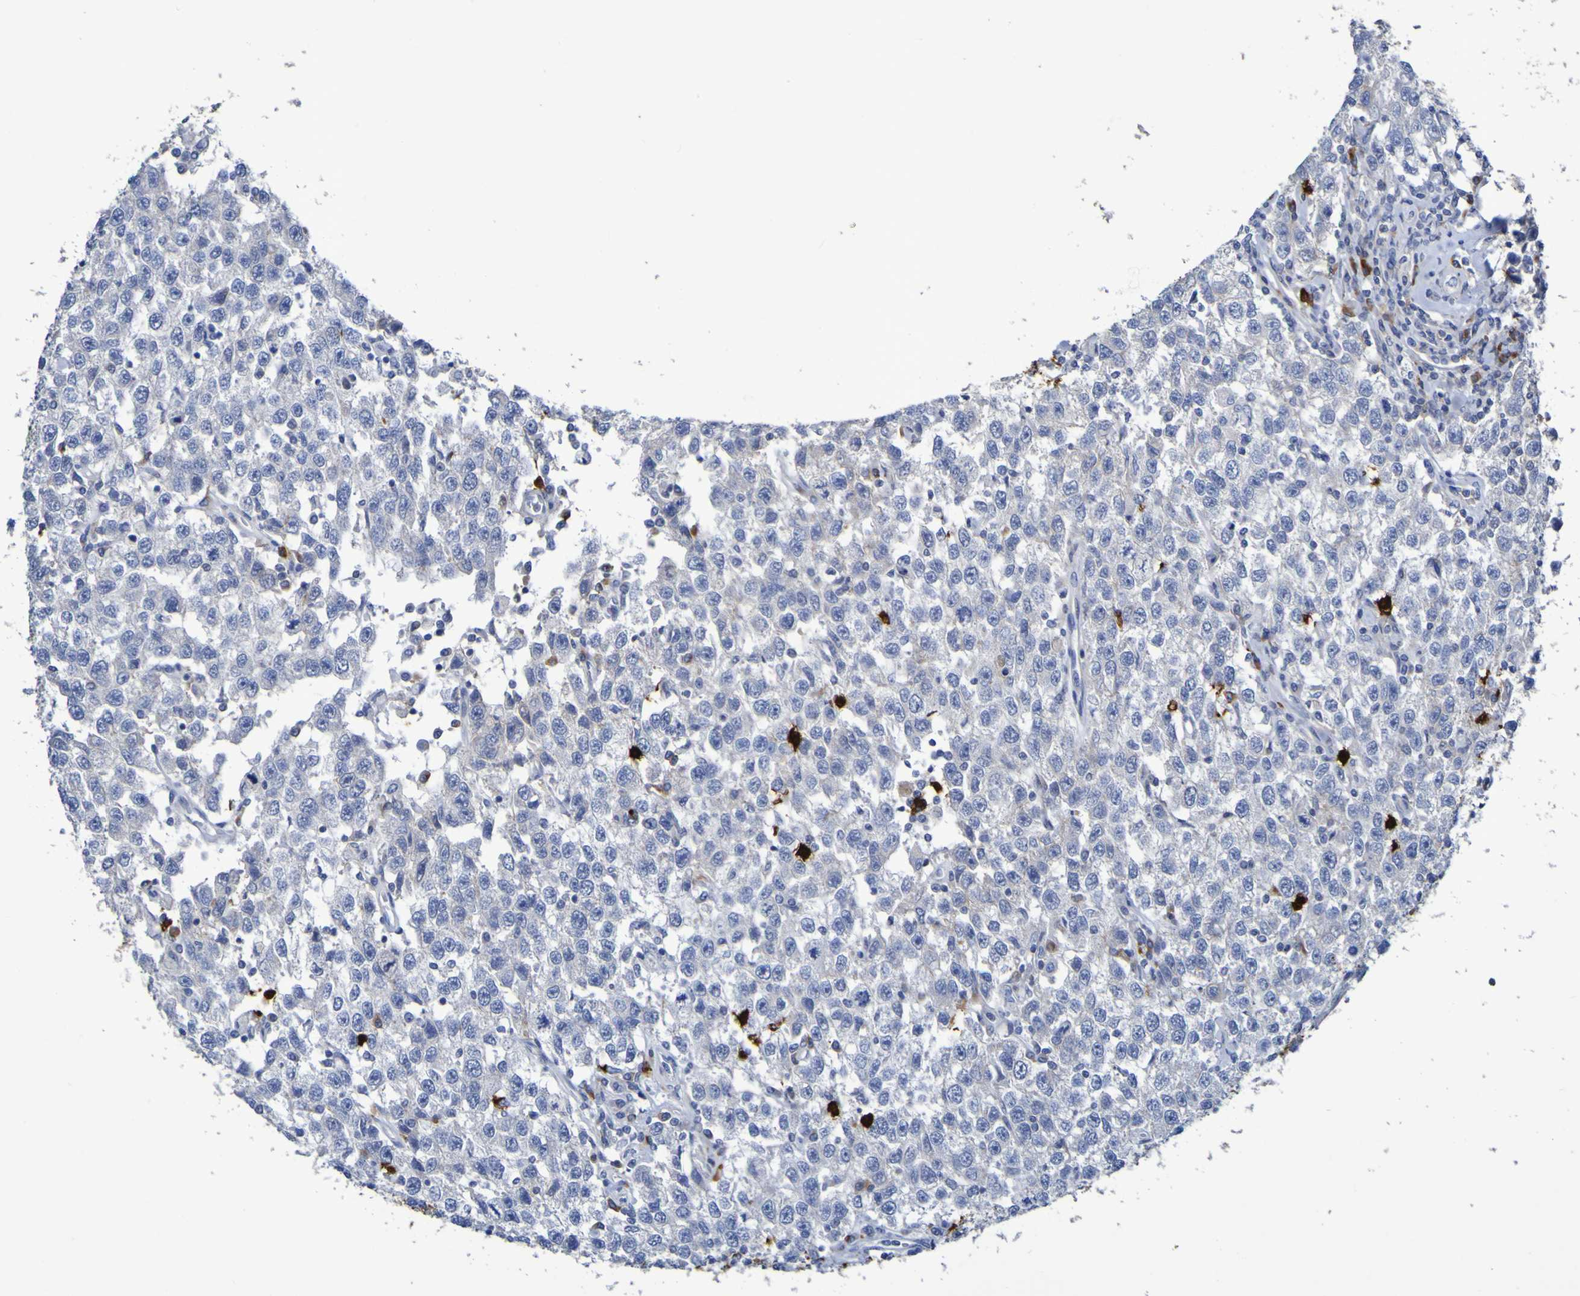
{"staining": {"intensity": "negative", "quantity": "none", "location": "none"}, "tissue": "testis cancer", "cell_type": "Tumor cells", "image_type": "cancer", "snomed": [{"axis": "morphology", "description": "Seminoma, NOS"}, {"axis": "topography", "description": "Testis"}], "caption": "High magnification brightfield microscopy of testis cancer stained with DAB (brown) and counterstained with hematoxylin (blue): tumor cells show no significant positivity.", "gene": "C11orf24", "patient": {"sex": "male", "age": 41}}